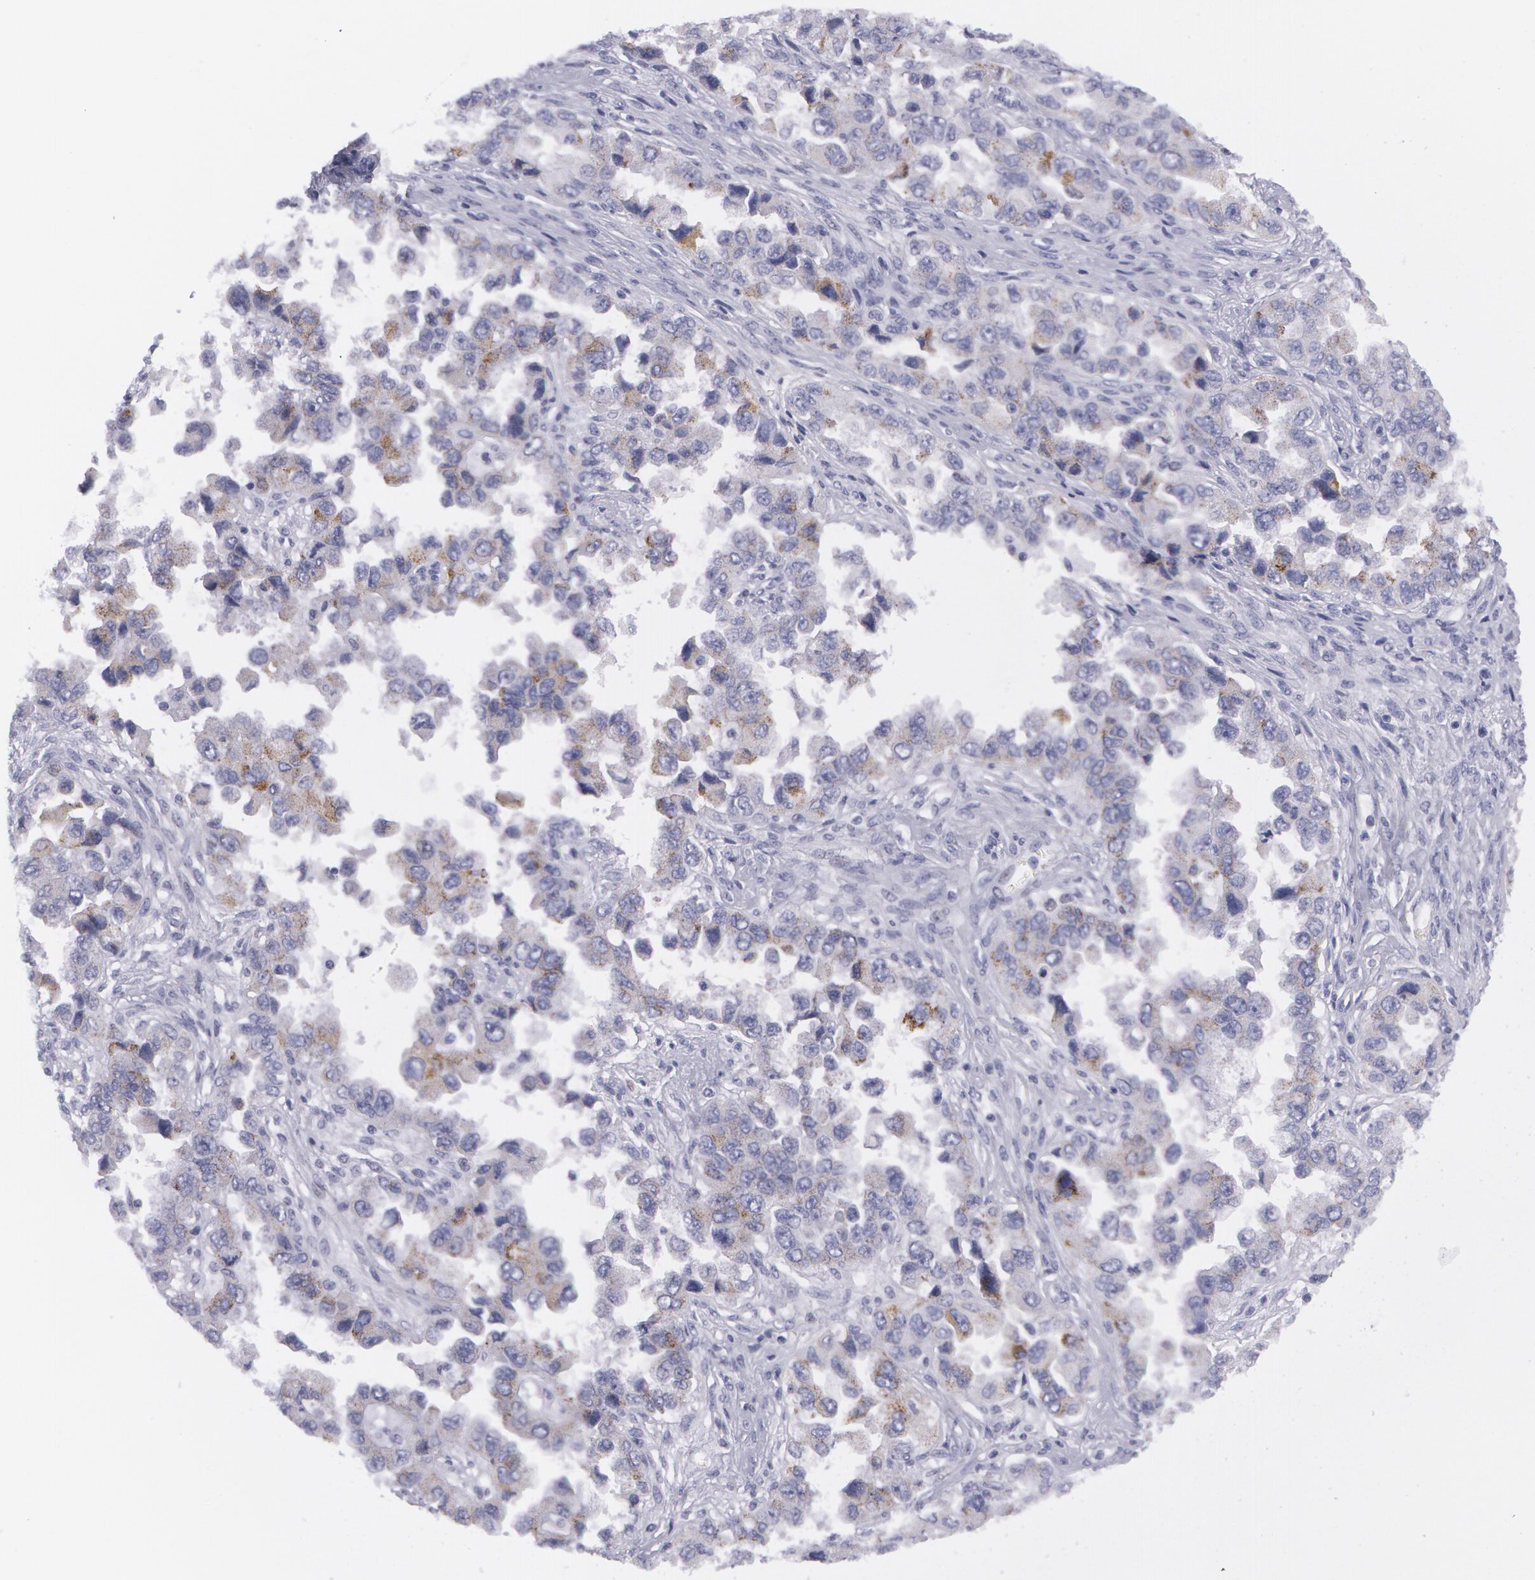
{"staining": {"intensity": "moderate", "quantity": "<25%", "location": "cytoplasmic/membranous"}, "tissue": "ovarian cancer", "cell_type": "Tumor cells", "image_type": "cancer", "snomed": [{"axis": "morphology", "description": "Cystadenocarcinoma, serous, NOS"}, {"axis": "topography", "description": "Ovary"}], "caption": "Ovarian cancer stained for a protein (brown) displays moderate cytoplasmic/membranous positive expression in about <25% of tumor cells.", "gene": "AMACR", "patient": {"sex": "female", "age": 84}}